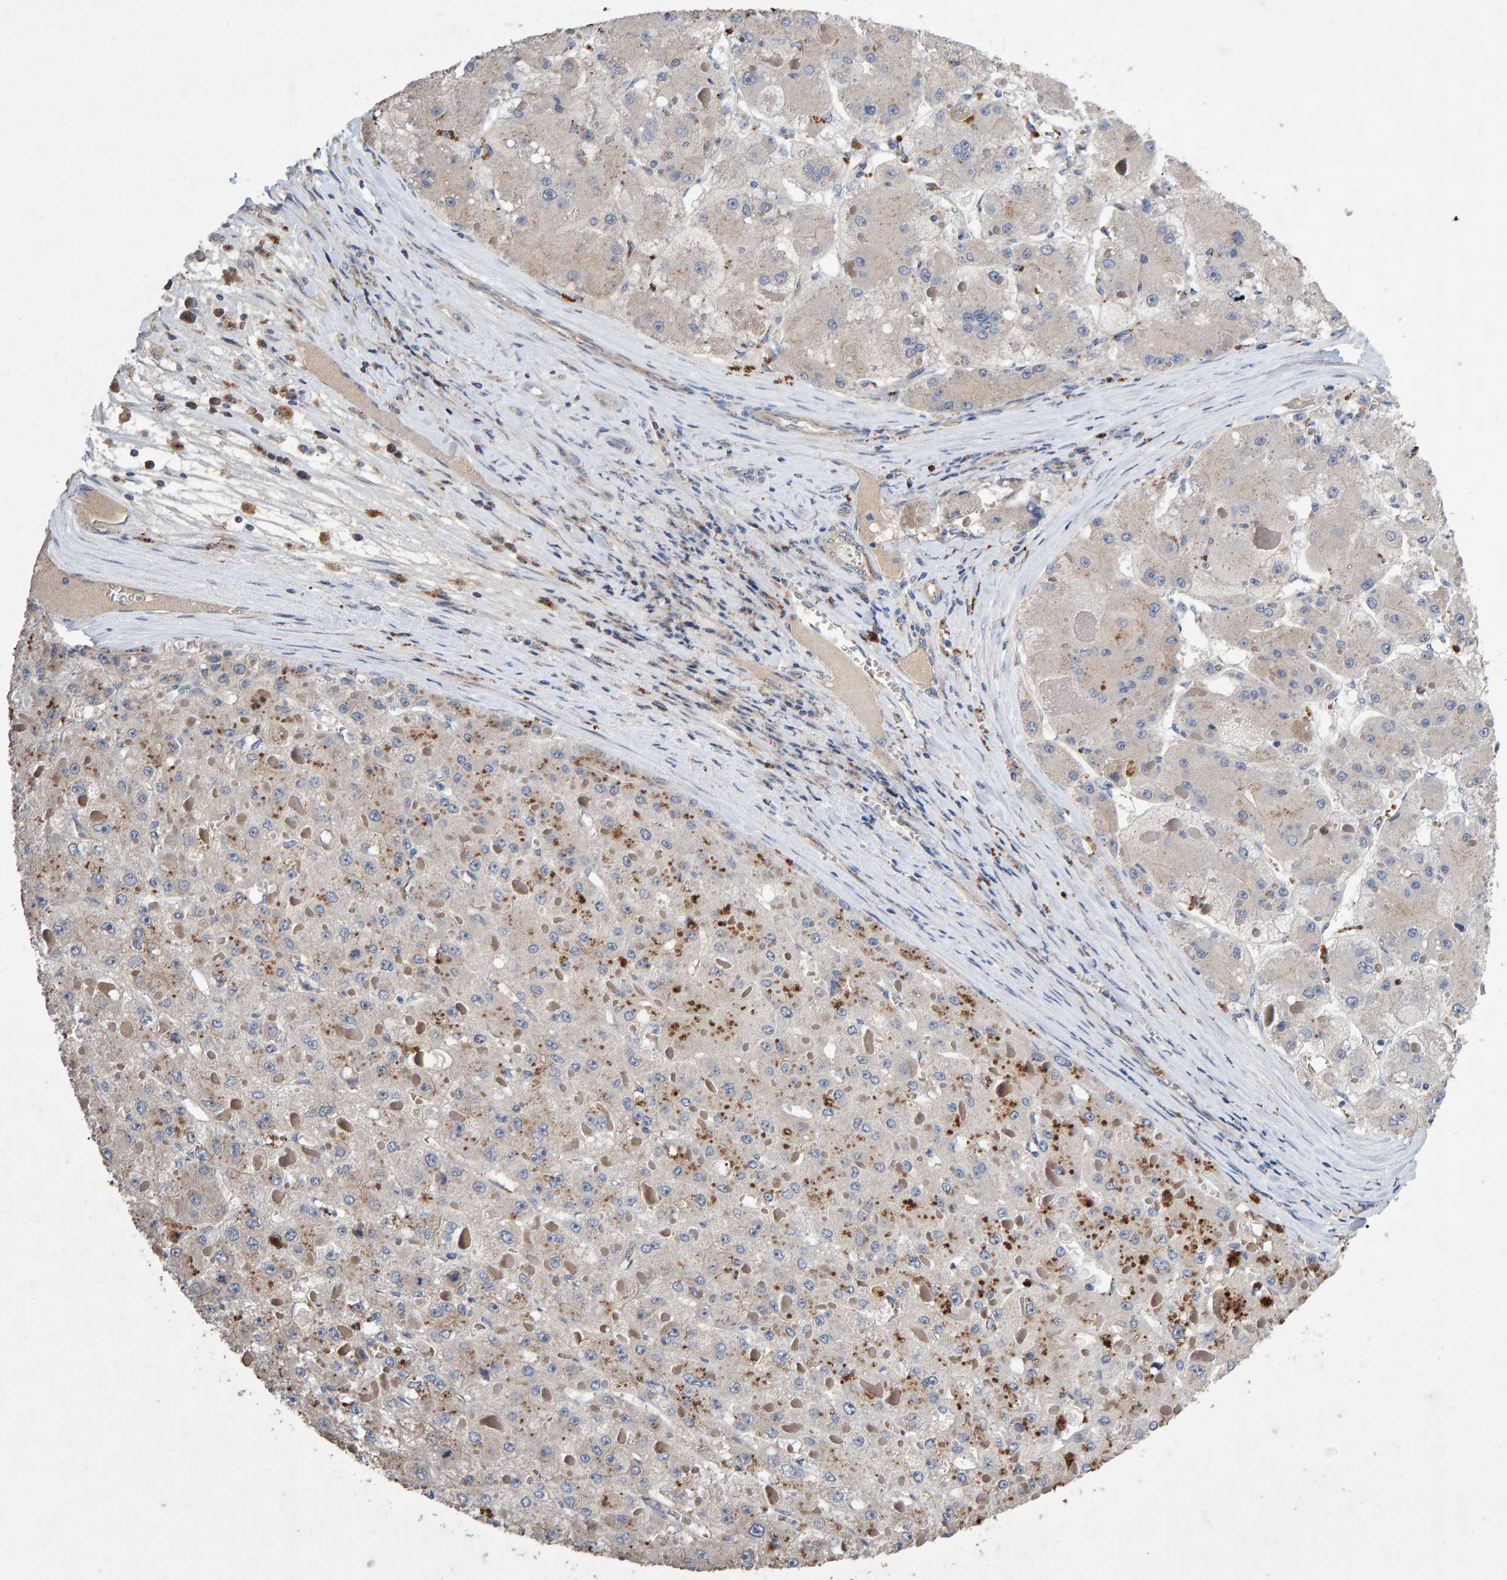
{"staining": {"intensity": "negative", "quantity": "none", "location": "none"}, "tissue": "liver cancer", "cell_type": "Tumor cells", "image_type": "cancer", "snomed": [{"axis": "morphology", "description": "Carcinoma, Hepatocellular, NOS"}, {"axis": "topography", "description": "Liver"}], "caption": "Immunohistochemistry micrograph of neoplastic tissue: liver cancer (hepatocellular carcinoma) stained with DAB (3,3'-diaminobenzidine) exhibits no significant protein positivity in tumor cells.", "gene": "EFR3A", "patient": {"sex": "female", "age": 73}}